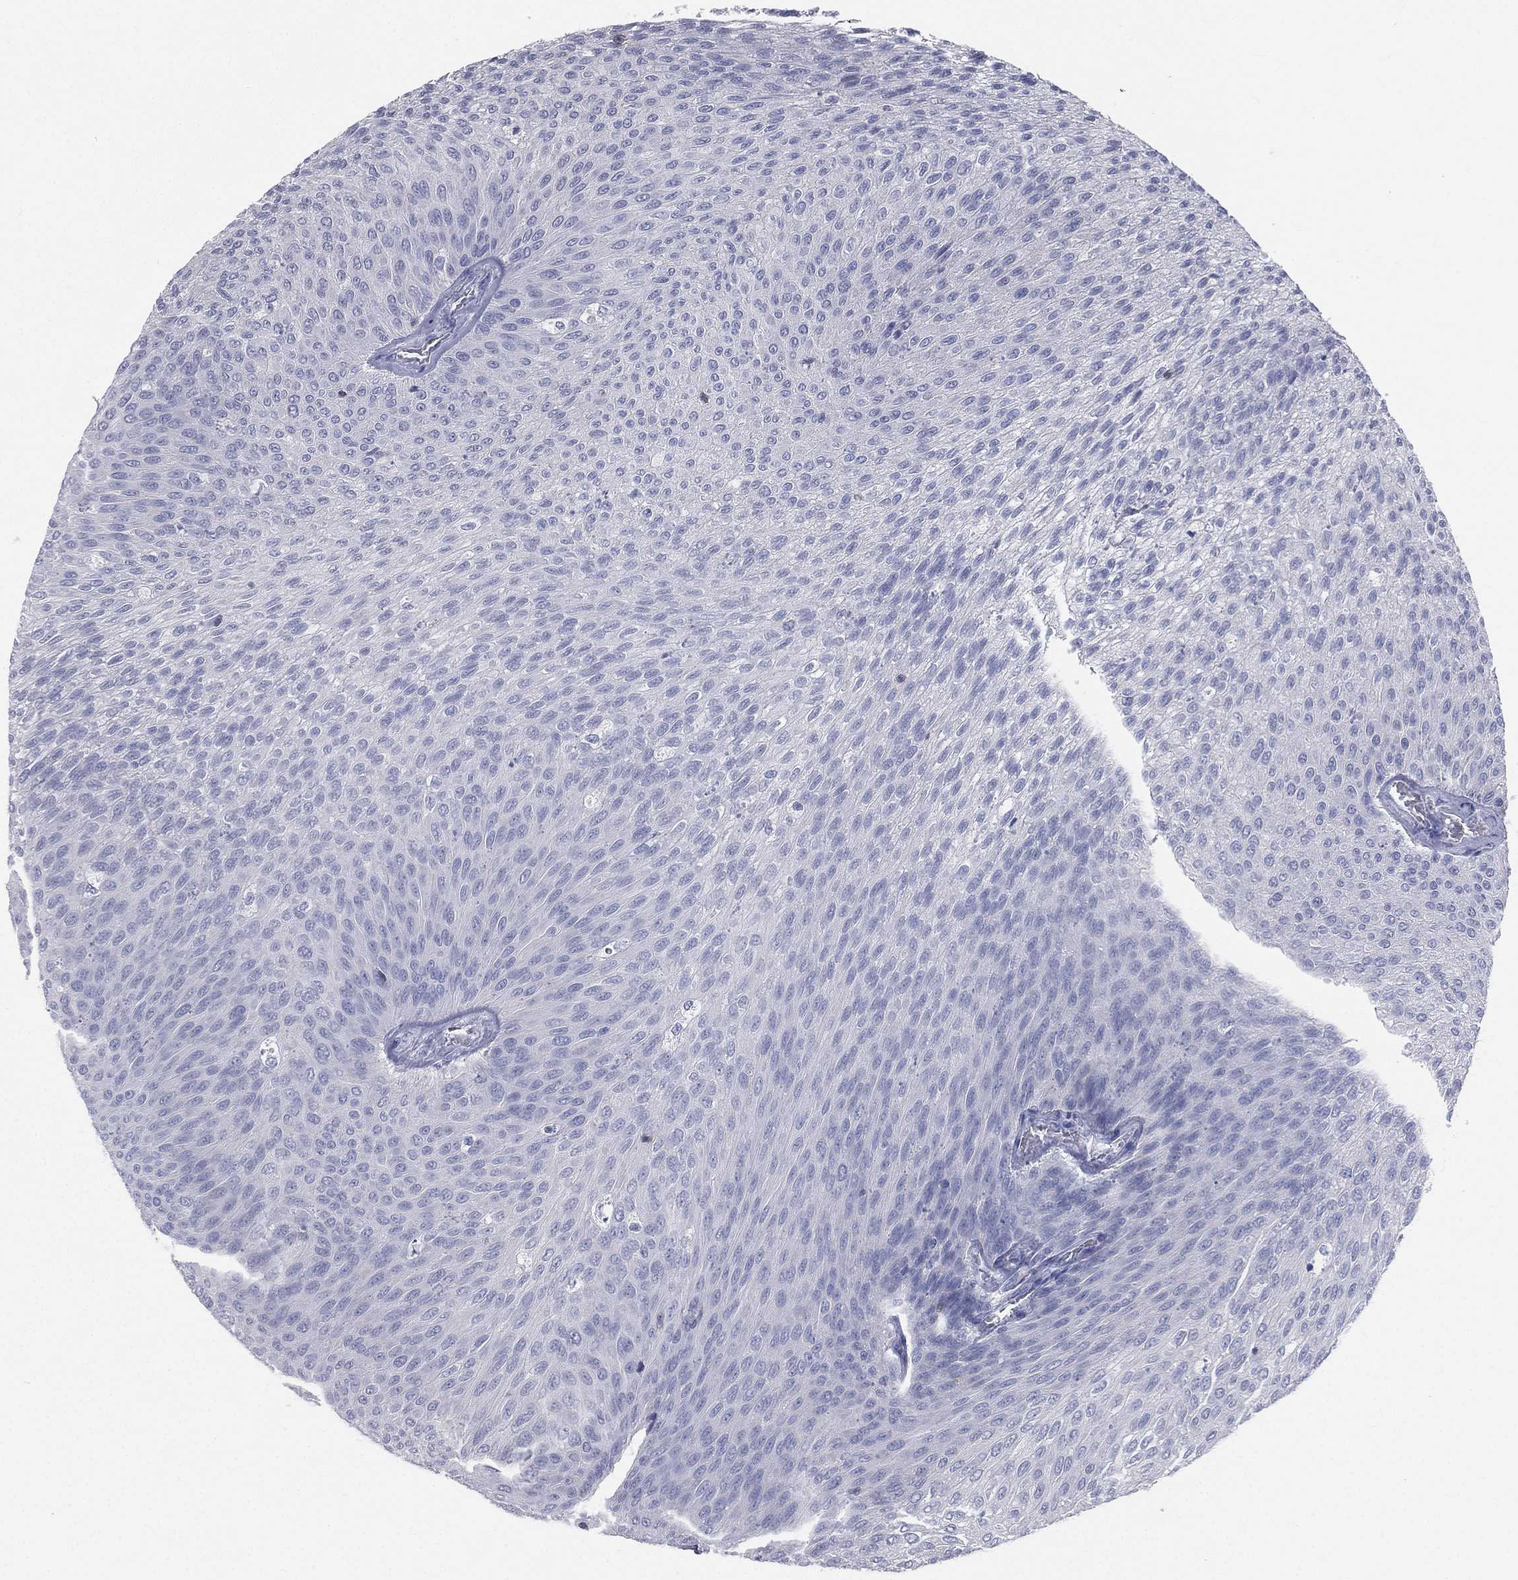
{"staining": {"intensity": "negative", "quantity": "none", "location": "none"}, "tissue": "urothelial cancer", "cell_type": "Tumor cells", "image_type": "cancer", "snomed": [{"axis": "morphology", "description": "Urothelial carcinoma, Low grade"}, {"axis": "topography", "description": "Ureter, NOS"}, {"axis": "topography", "description": "Urinary bladder"}], "caption": "Image shows no significant protein expression in tumor cells of urothelial cancer.", "gene": "CD3D", "patient": {"sex": "male", "age": 78}}